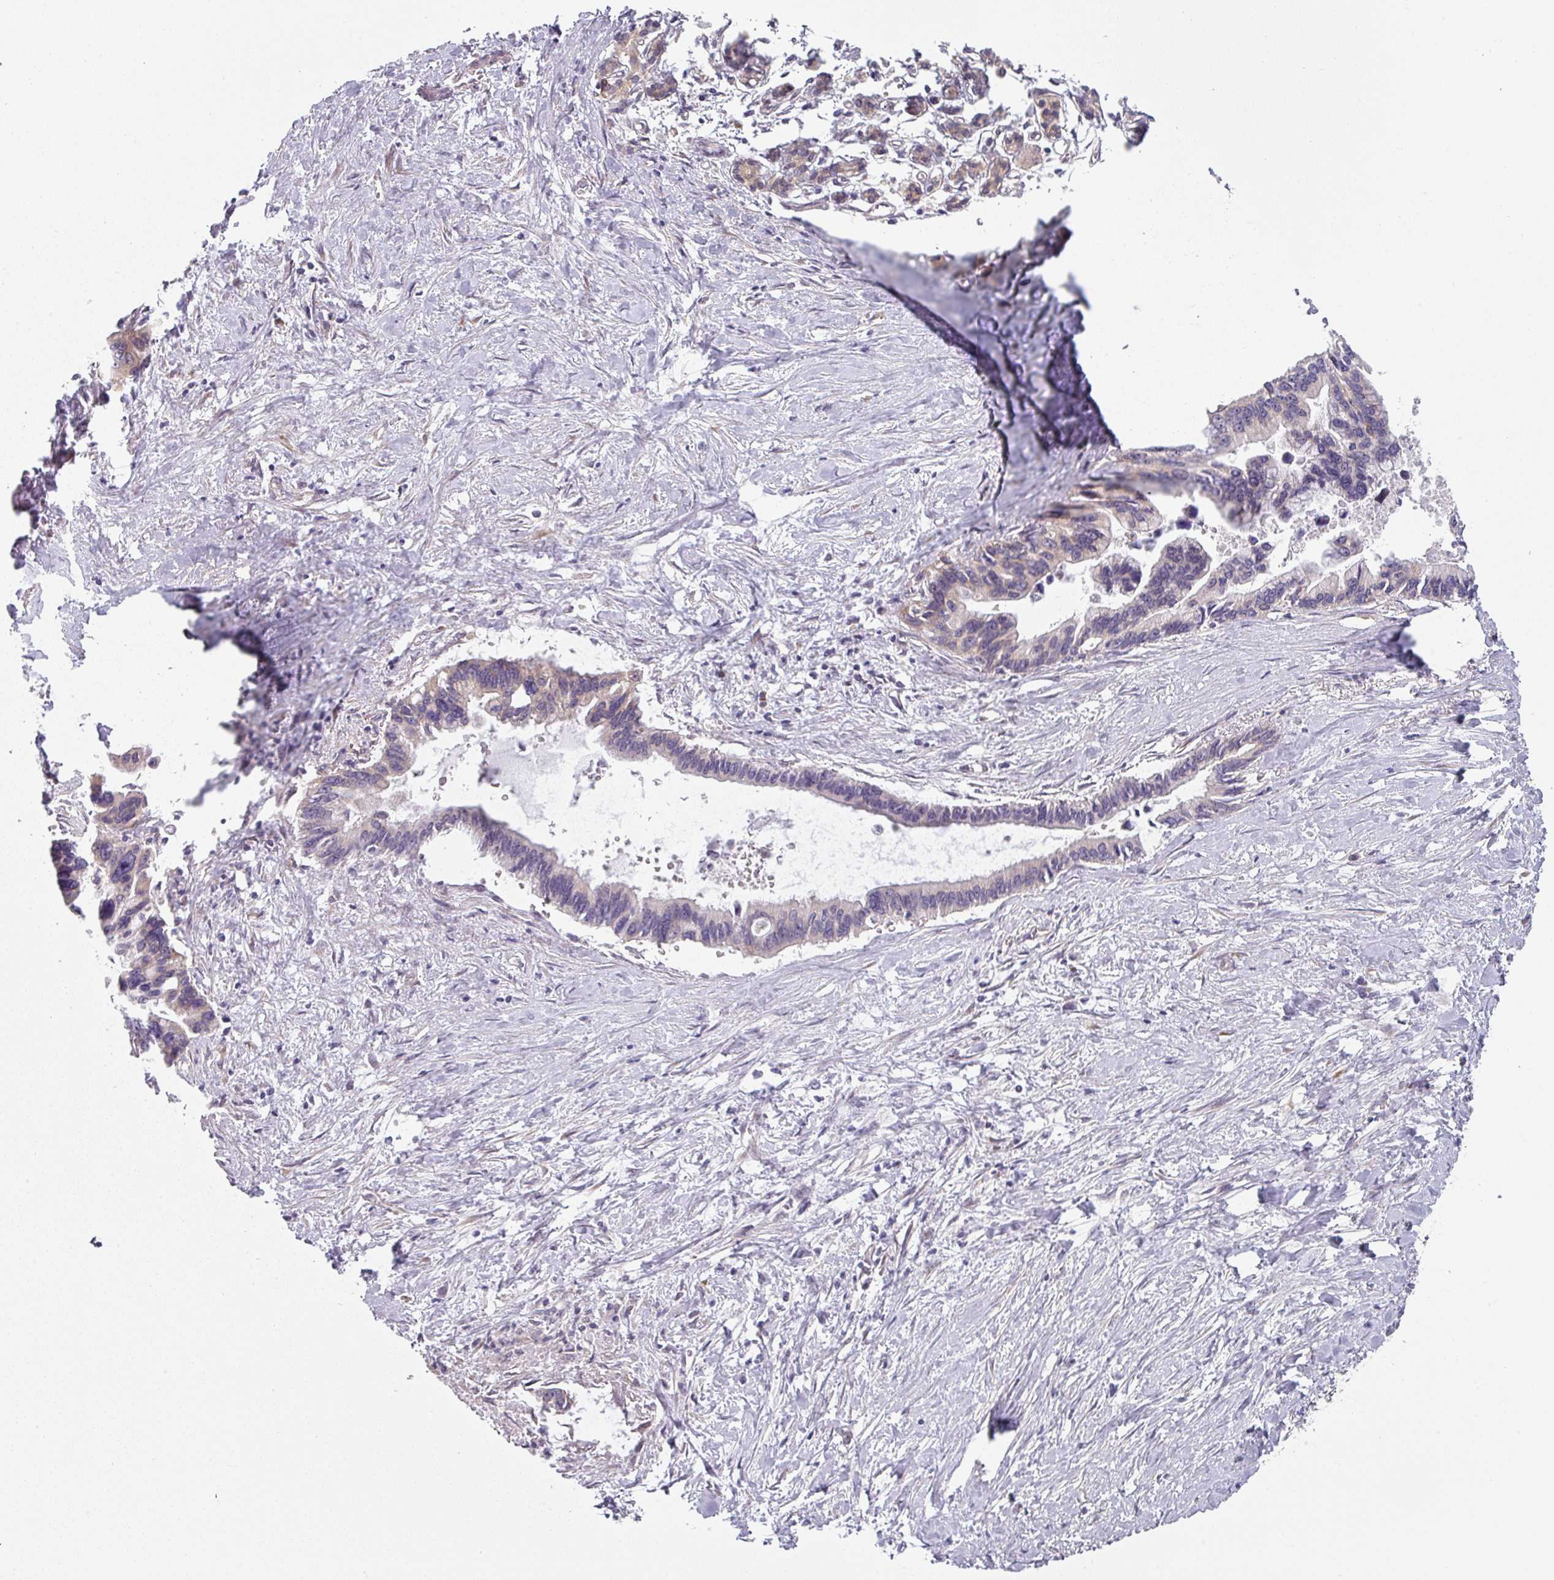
{"staining": {"intensity": "weak", "quantity": "<25%", "location": "cytoplasmic/membranous"}, "tissue": "pancreatic cancer", "cell_type": "Tumor cells", "image_type": "cancer", "snomed": [{"axis": "morphology", "description": "Adenocarcinoma, NOS"}, {"axis": "topography", "description": "Pancreas"}], "caption": "This is an IHC histopathology image of human pancreatic cancer (adenocarcinoma). There is no staining in tumor cells.", "gene": "TAPT1", "patient": {"sex": "female", "age": 83}}